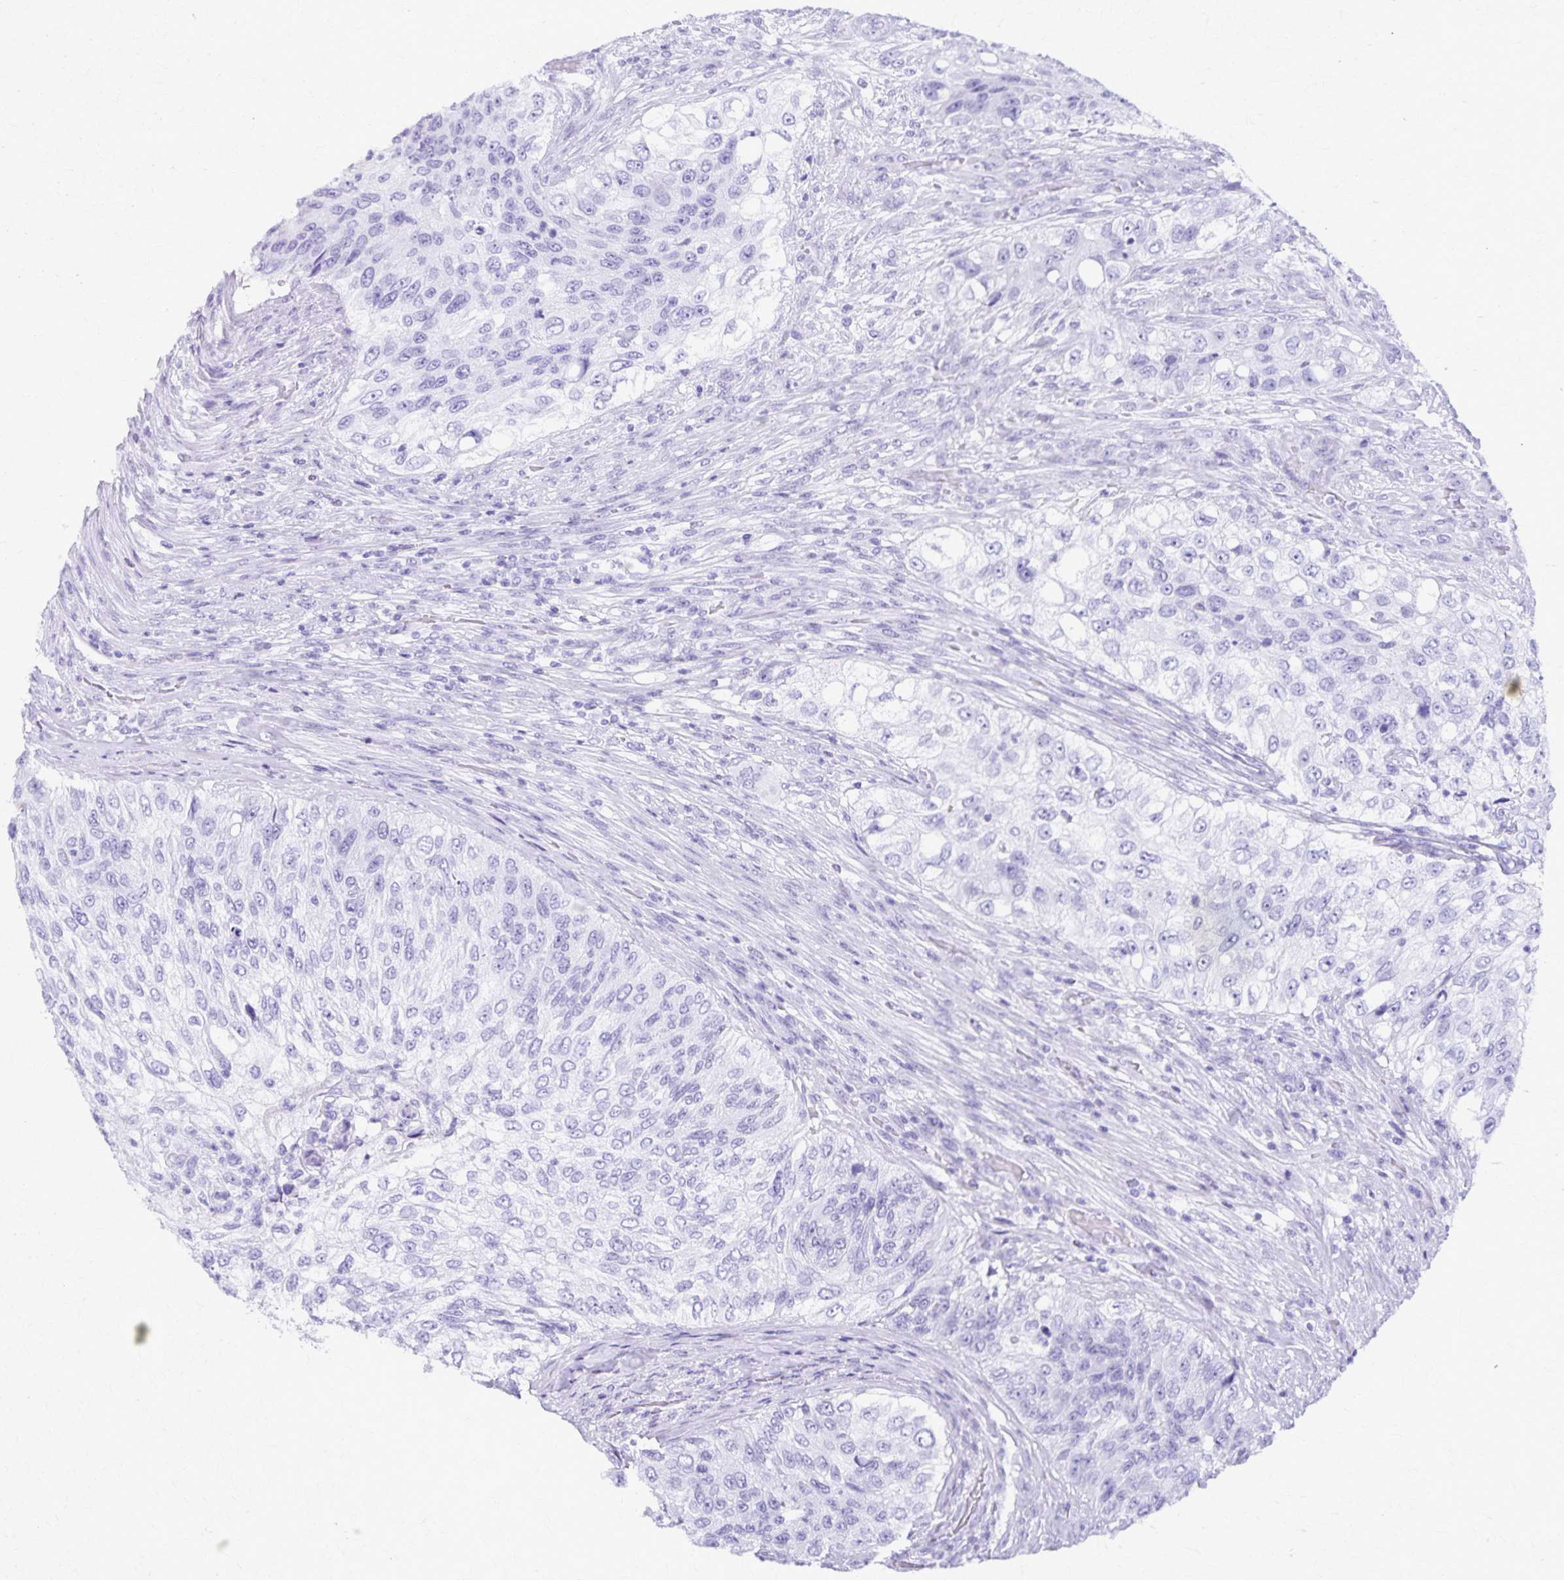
{"staining": {"intensity": "negative", "quantity": "none", "location": "none"}, "tissue": "urothelial cancer", "cell_type": "Tumor cells", "image_type": "cancer", "snomed": [{"axis": "morphology", "description": "Urothelial carcinoma, High grade"}, {"axis": "topography", "description": "Urinary bladder"}], "caption": "Micrograph shows no significant protein positivity in tumor cells of high-grade urothelial carcinoma.", "gene": "DEFA5", "patient": {"sex": "female", "age": 60}}